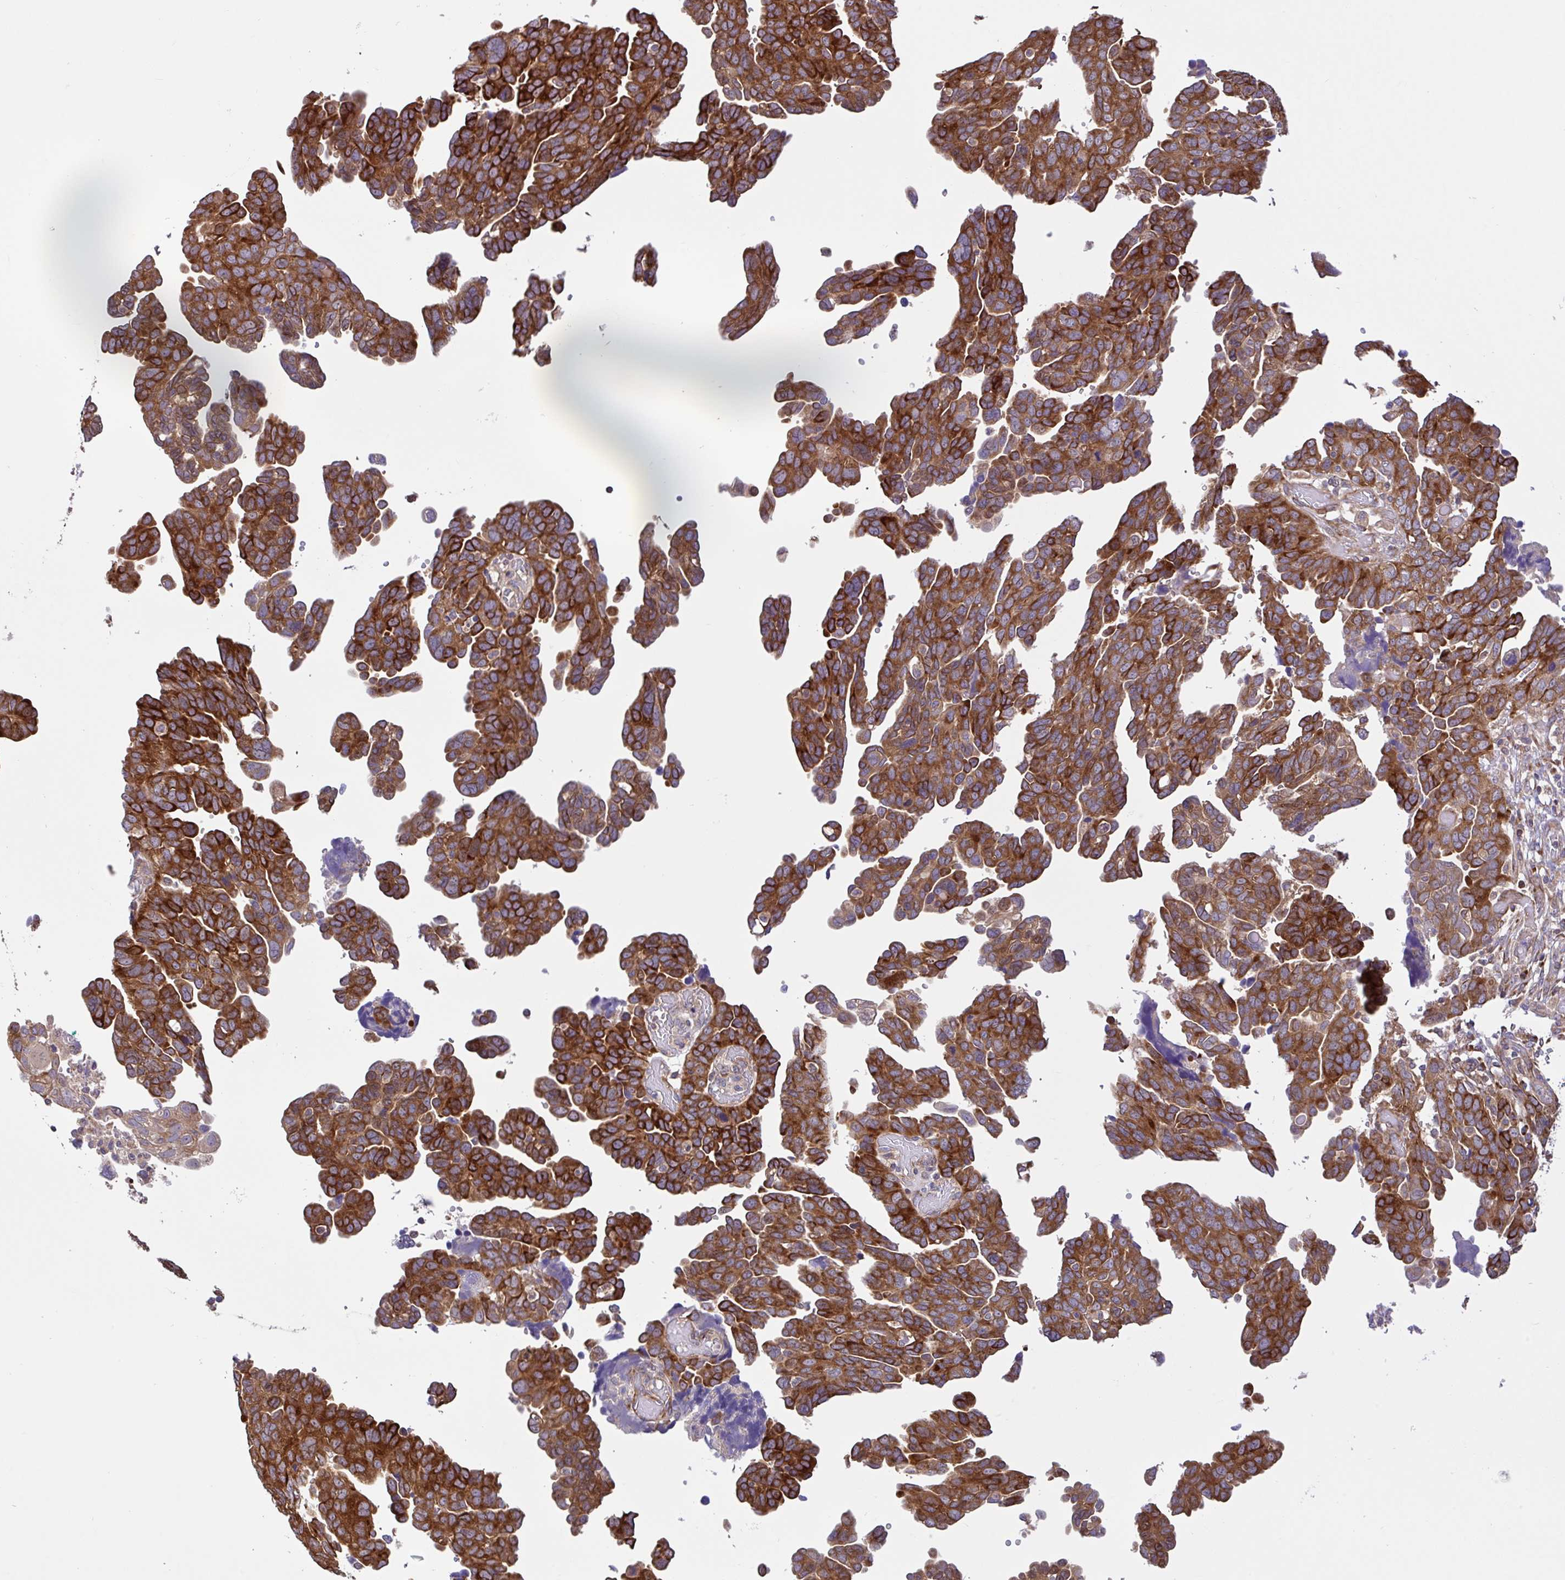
{"staining": {"intensity": "strong", "quantity": ">75%", "location": "cytoplasmic/membranous"}, "tissue": "ovarian cancer", "cell_type": "Tumor cells", "image_type": "cancer", "snomed": [{"axis": "morphology", "description": "Cystadenocarcinoma, serous, NOS"}, {"axis": "topography", "description": "Ovary"}], "caption": "High-magnification brightfield microscopy of serous cystadenocarcinoma (ovarian) stained with DAB (brown) and counterstained with hematoxylin (blue). tumor cells exhibit strong cytoplasmic/membranous expression is present in approximately>75% of cells.", "gene": "NTPCR", "patient": {"sex": "female", "age": 64}}